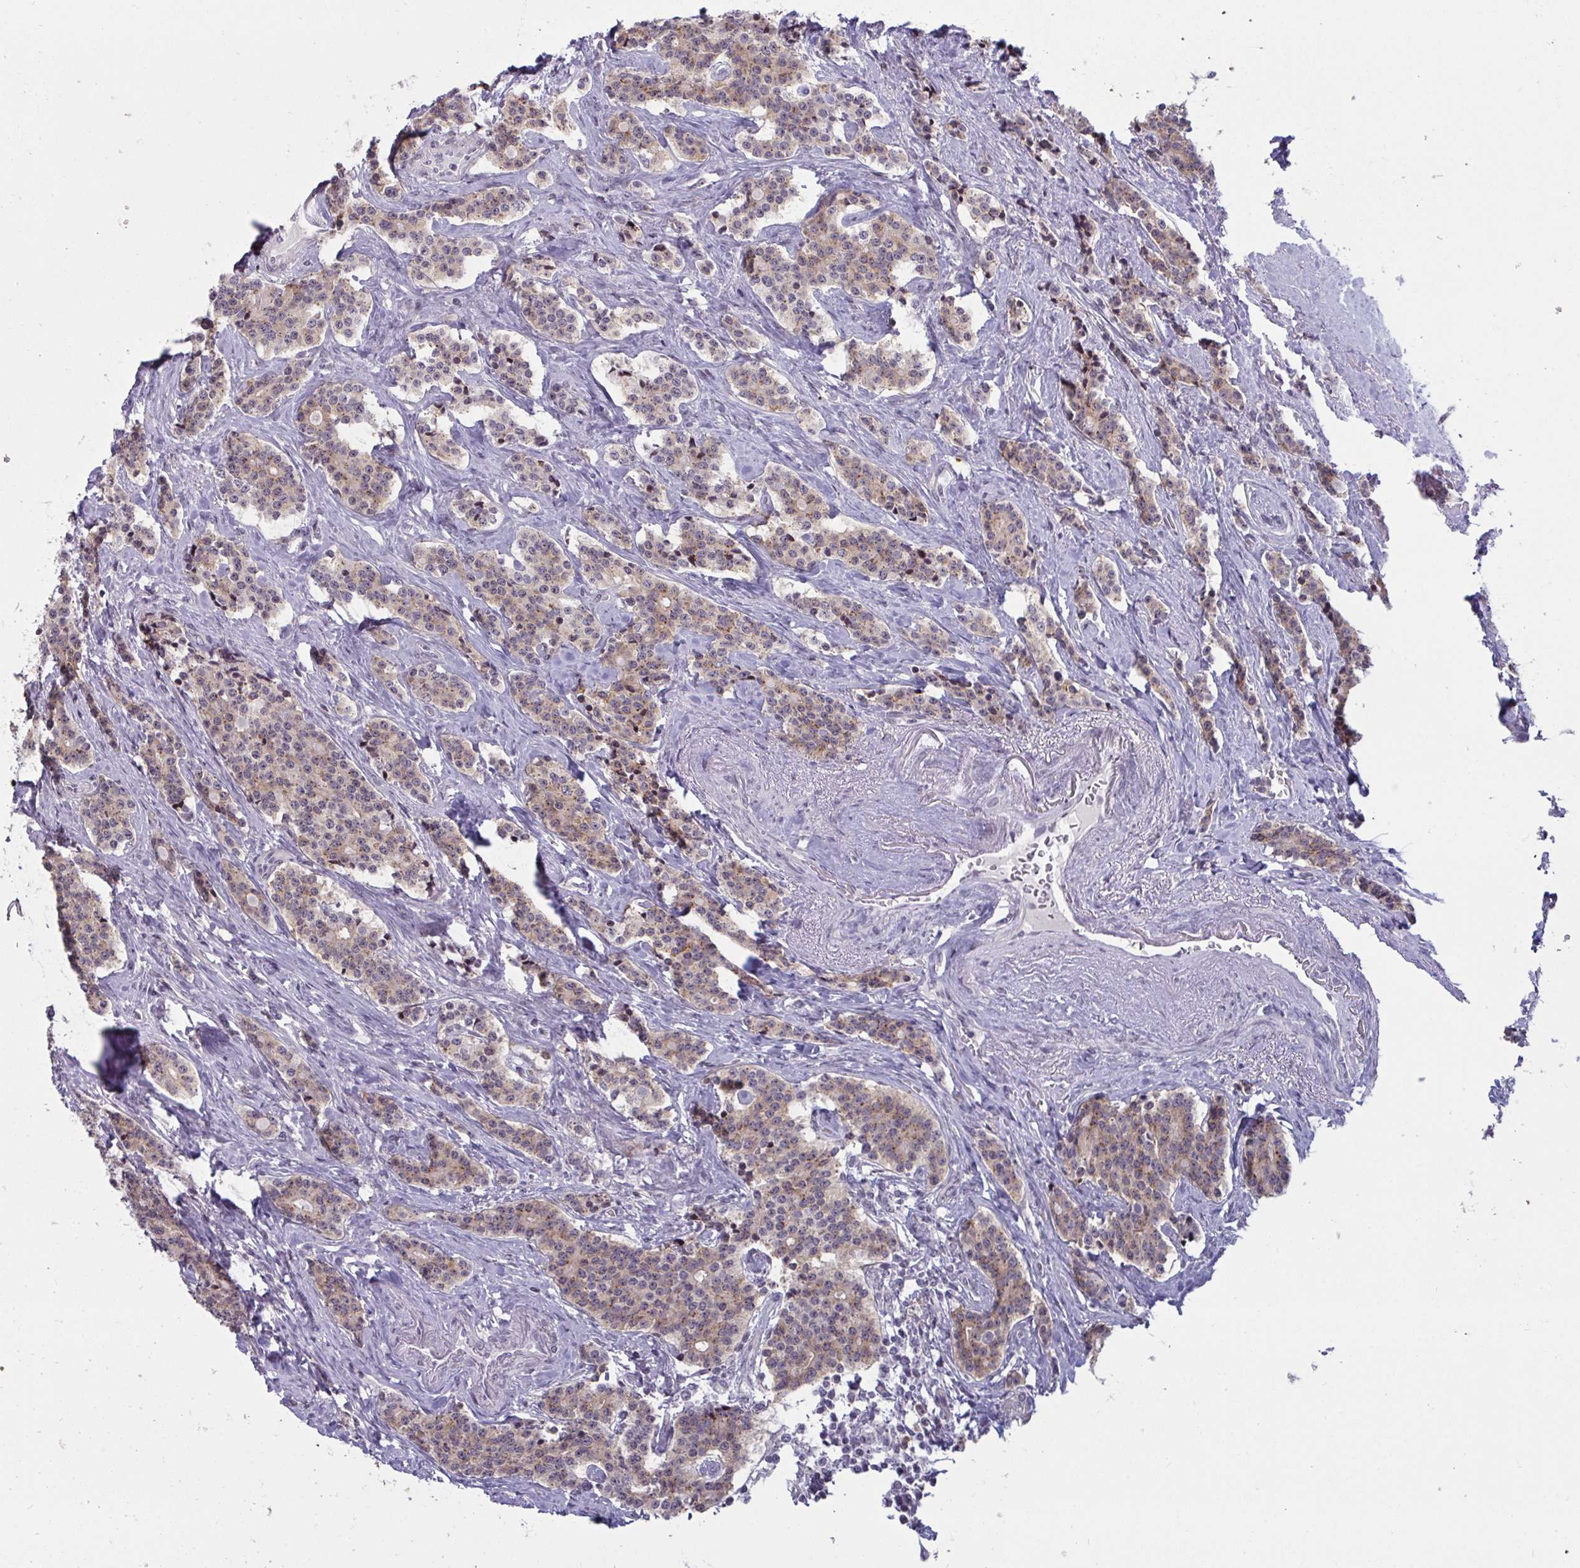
{"staining": {"intensity": "weak", "quantity": ">75%", "location": "cytoplasmic/membranous"}, "tissue": "carcinoid", "cell_type": "Tumor cells", "image_type": "cancer", "snomed": [{"axis": "morphology", "description": "Carcinoid, malignant, NOS"}, {"axis": "topography", "description": "Small intestine"}], "caption": "Immunohistochemistry (IHC) micrograph of human carcinoid stained for a protein (brown), which shows low levels of weak cytoplasmic/membranous positivity in approximately >75% of tumor cells.", "gene": "TBC1D4", "patient": {"sex": "female", "age": 73}}